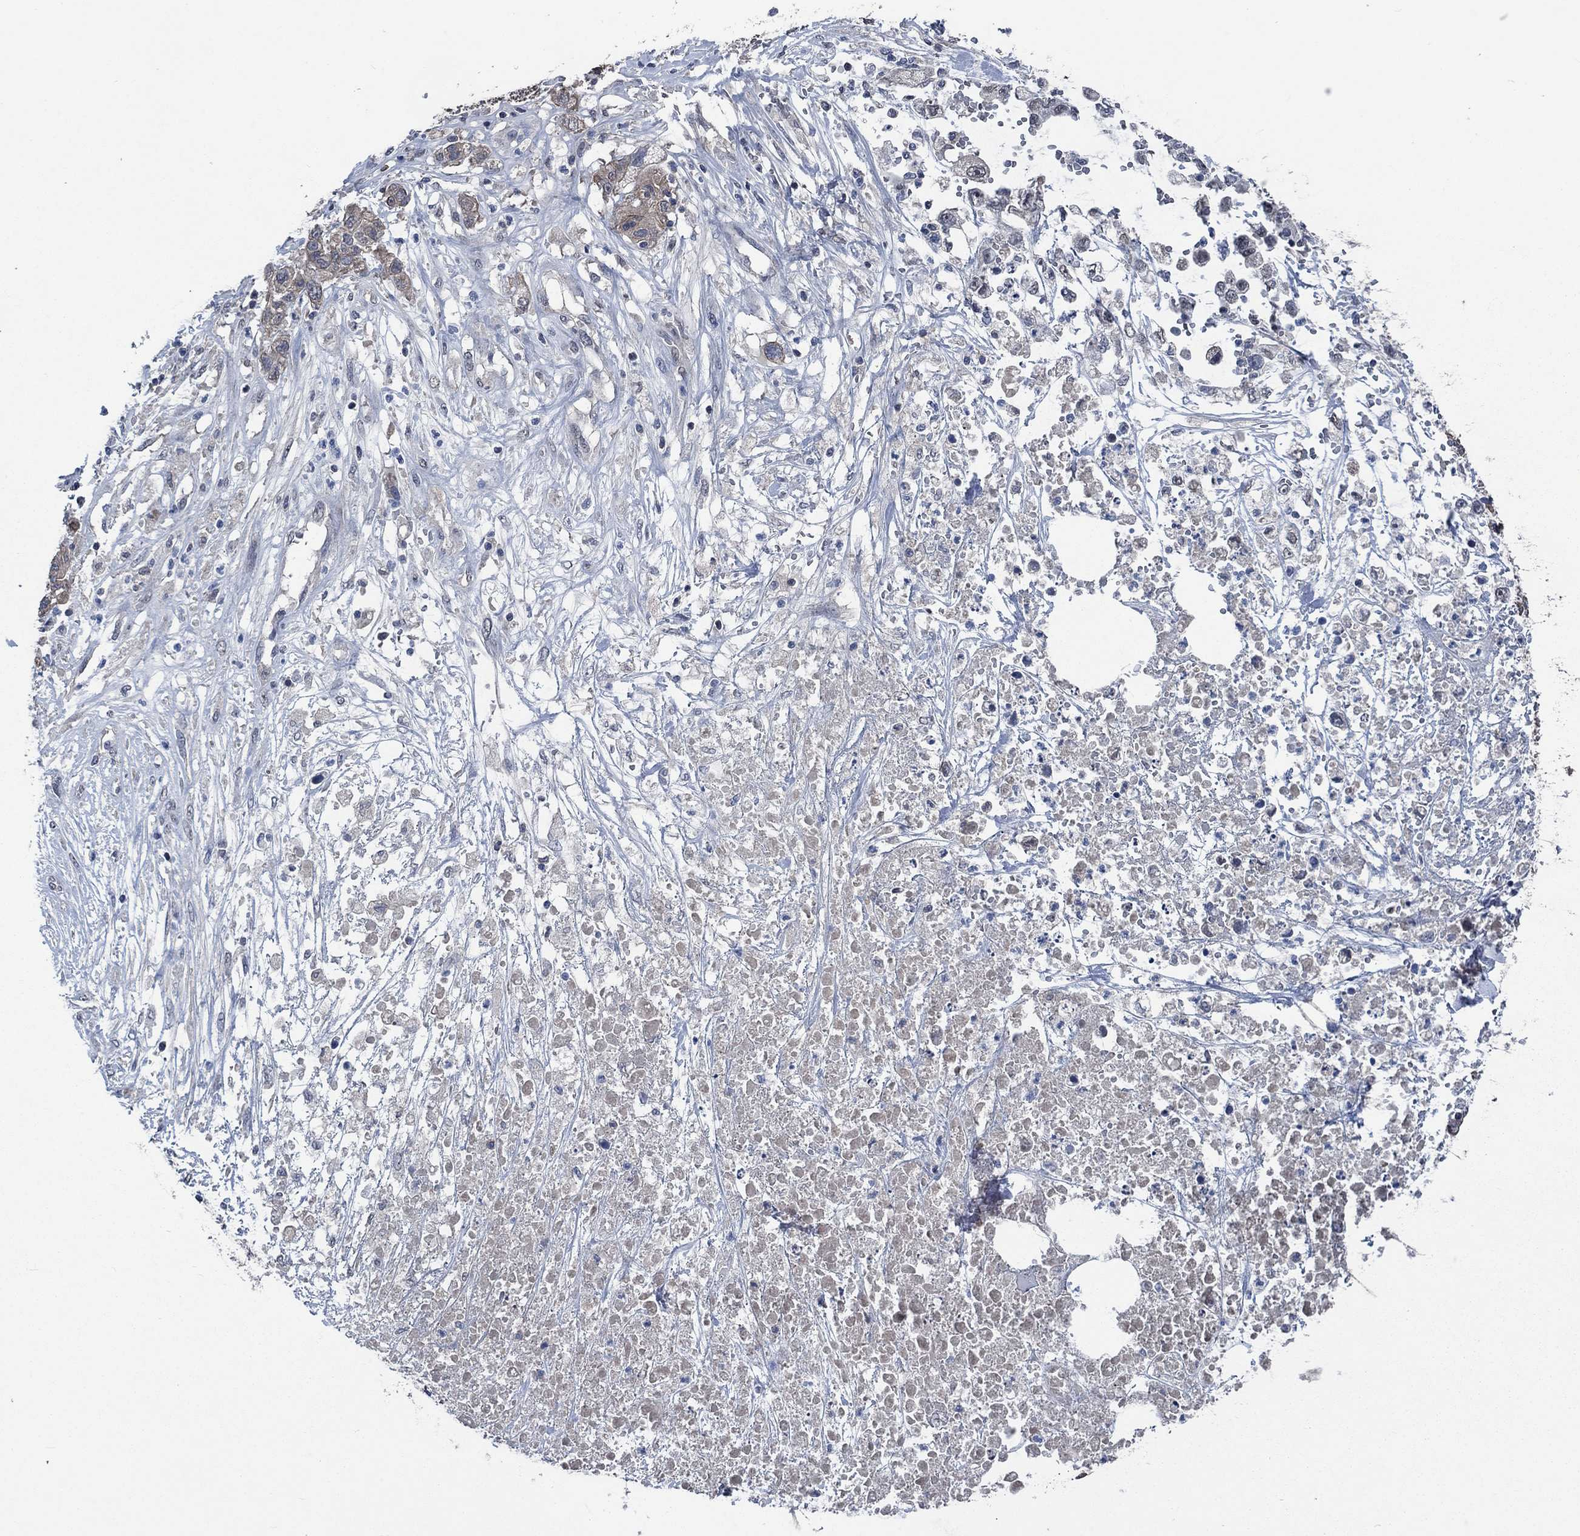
{"staining": {"intensity": "moderate", "quantity": "<25%", "location": "cytoplasmic/membranous"}, "tissue": "liver cancer", "cell_type": "Tumor cells", "image_type": "cancer", "snomed": [{"axis": "morphology", "description": "Adenocarcinoma, NOS"}, {"axis": "morphology", "description": "Cholangiocarcinoma"}, {"axis": "topography", "description": "Liver"}], "caption": "Immunohistochemical staining of human liver cholangiocarcinoma shows low levels of moderate cytoplasmic/membranous staining in approximately <25% of tumor cells.", "gene": "OBSCN", "patient": {"sex": "male", "age": 64}}